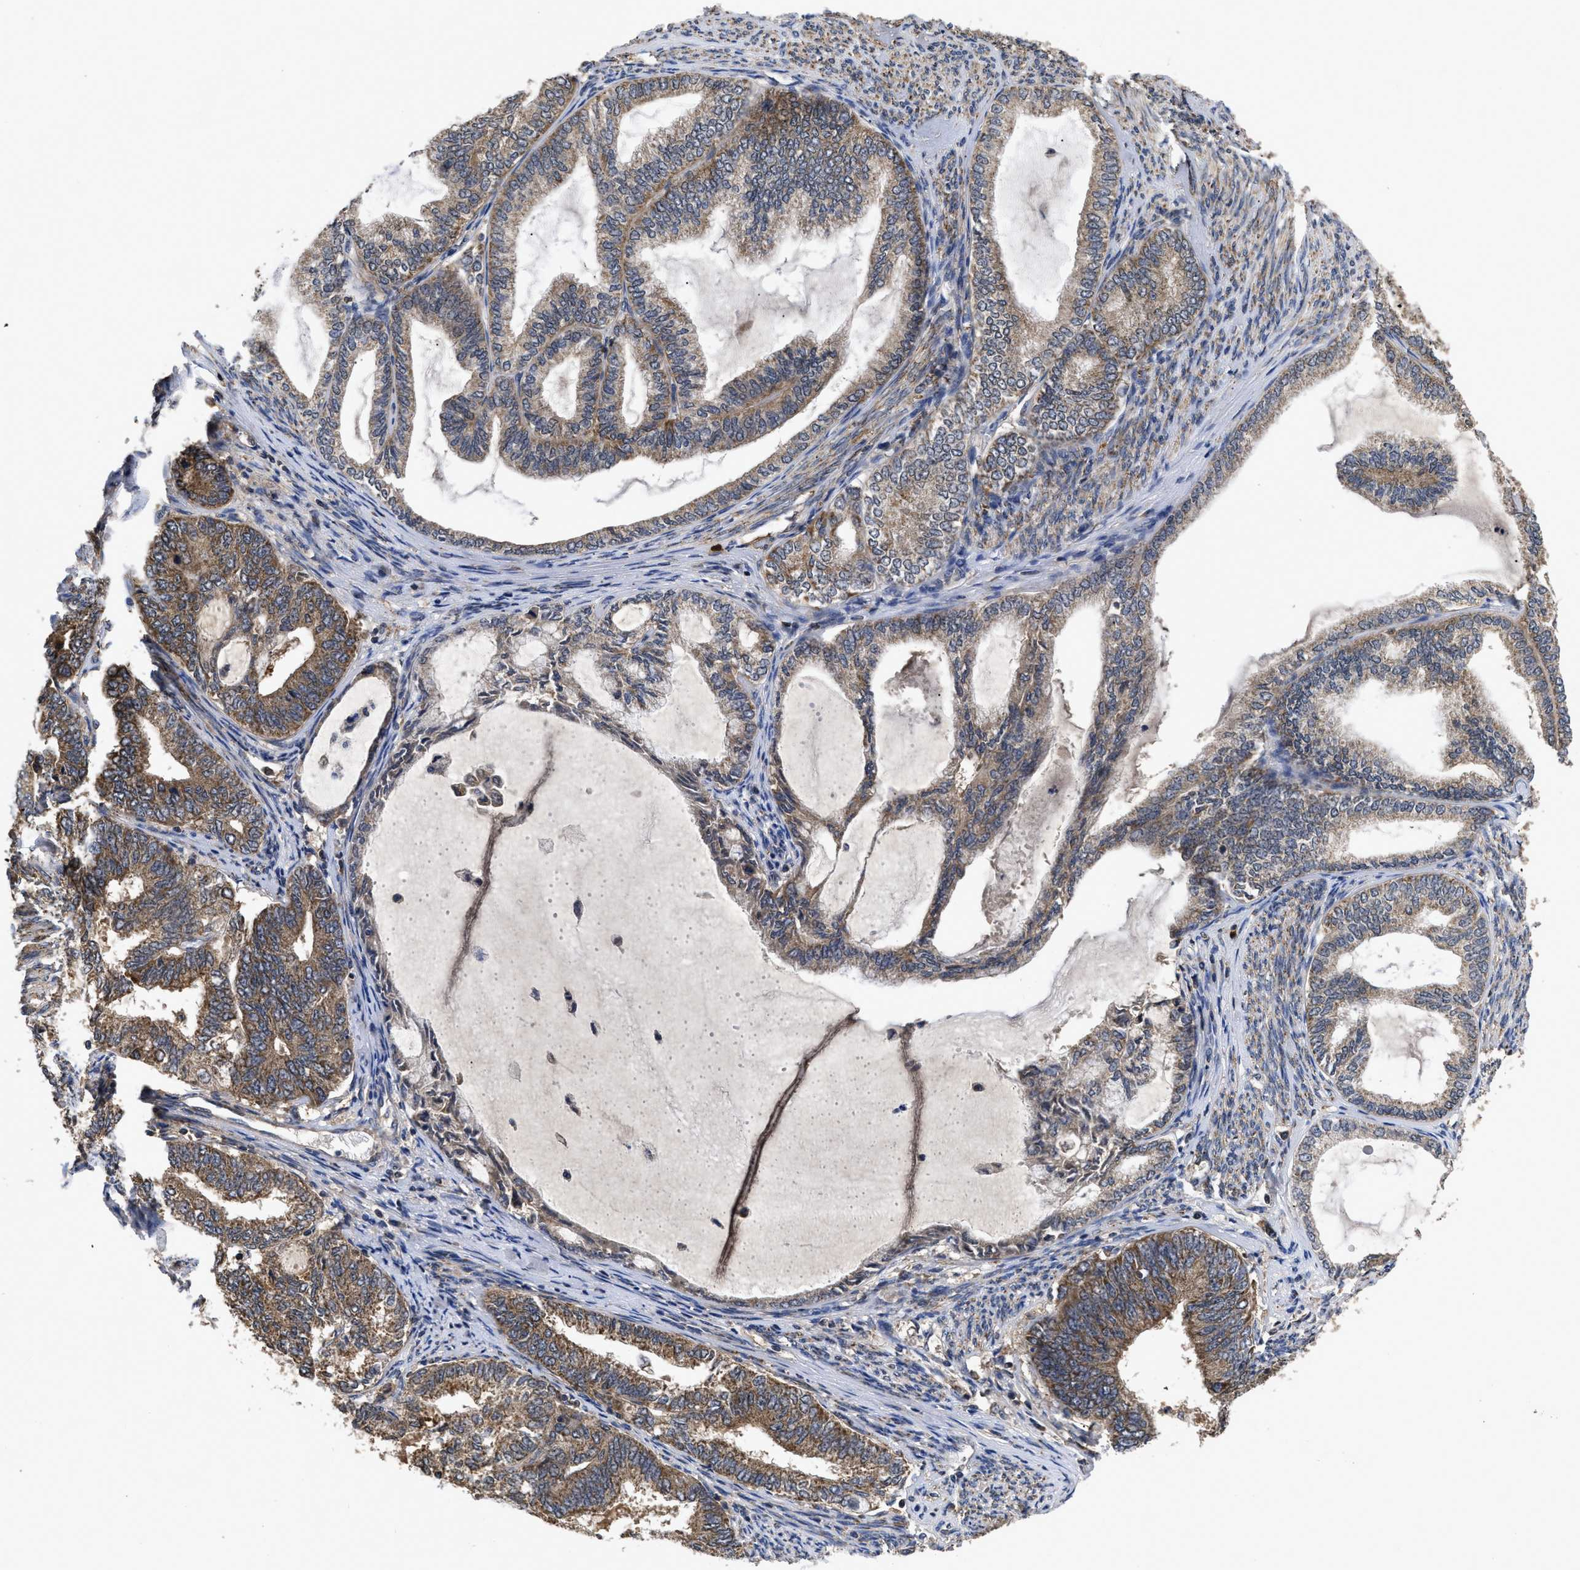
{"staining": {"intensity": "moderate", "quantity": ">75%", "location": "cytoplasmic/membranous"}, "tissue": "endometrial cancer", "cell_type": "Tumor cells", "image_type": "cancer", "snomed": [{"axis": "morphology", "description": "Adenocarcinoma, NOS"}, {"axis": "topography", "description": "Endometrium"}], "caption": "A high-resolution photomicrograph shows IHC staining of endometrial cancer (adenocarcinoma), which shows moderate cytoplasmic/membranous expression in about >75% of tumor cells.", "gene": "LRRC3", "patient": {"sex": "female", "age": 86}}